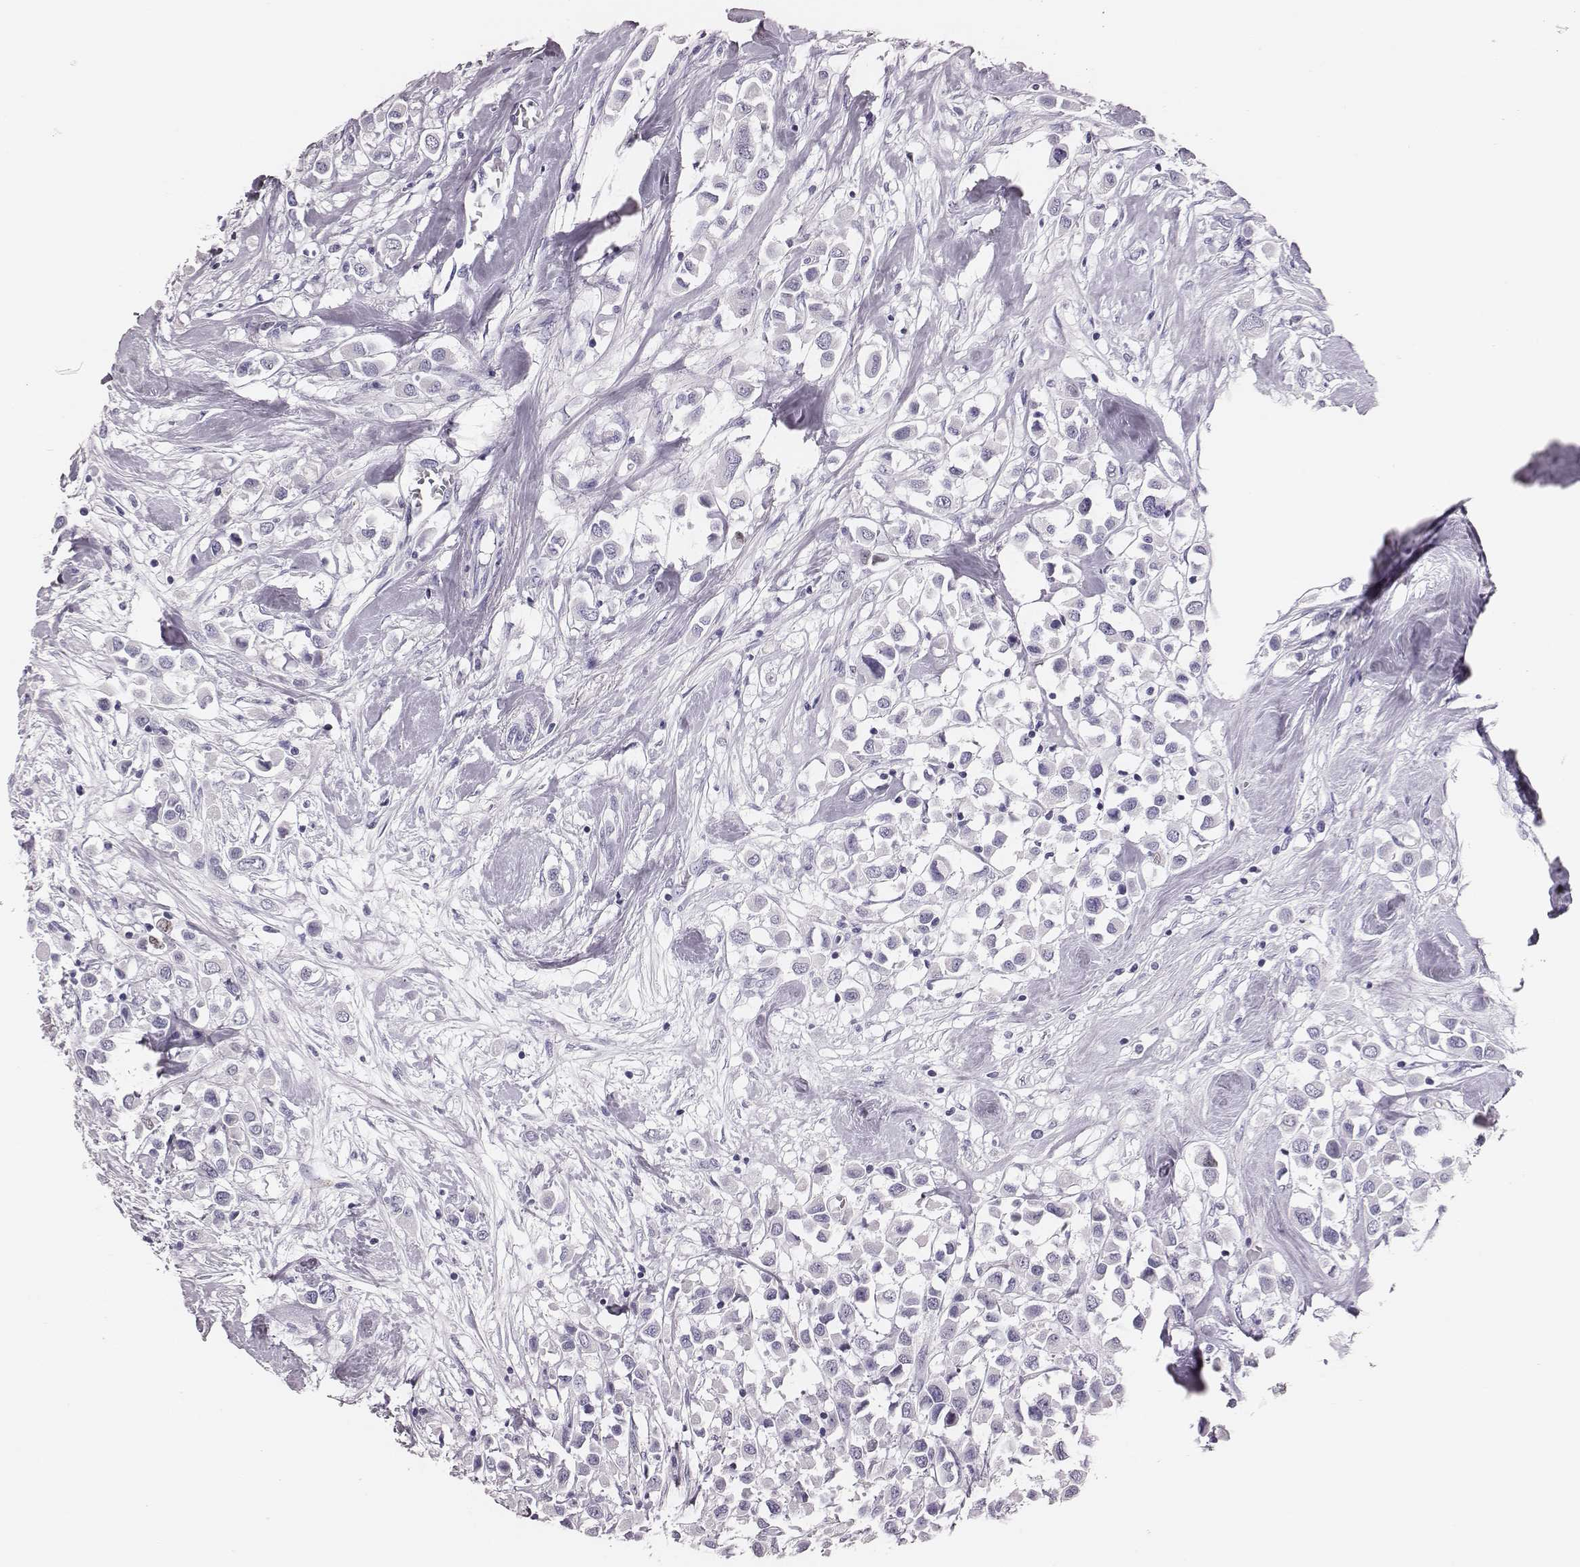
{"staining": {"intensity": "negative", "quantity": "none", "location": "none"}, "tissue": "breast cancer", "cell_type": "Tumor cells", "image_type": "cancer", "snomed": [{"axis": "morphology", "description": "Duct carcinoma"}, {"axis": "topography", "description": "Breast"}], "caption": "Histopathology image shows no protein positivity in tumor cells of breast cancer (infiltrating ductal carcinoma) tissue.", "gene": "H1-6", "patient": {"sex": "female", "age": 61}}